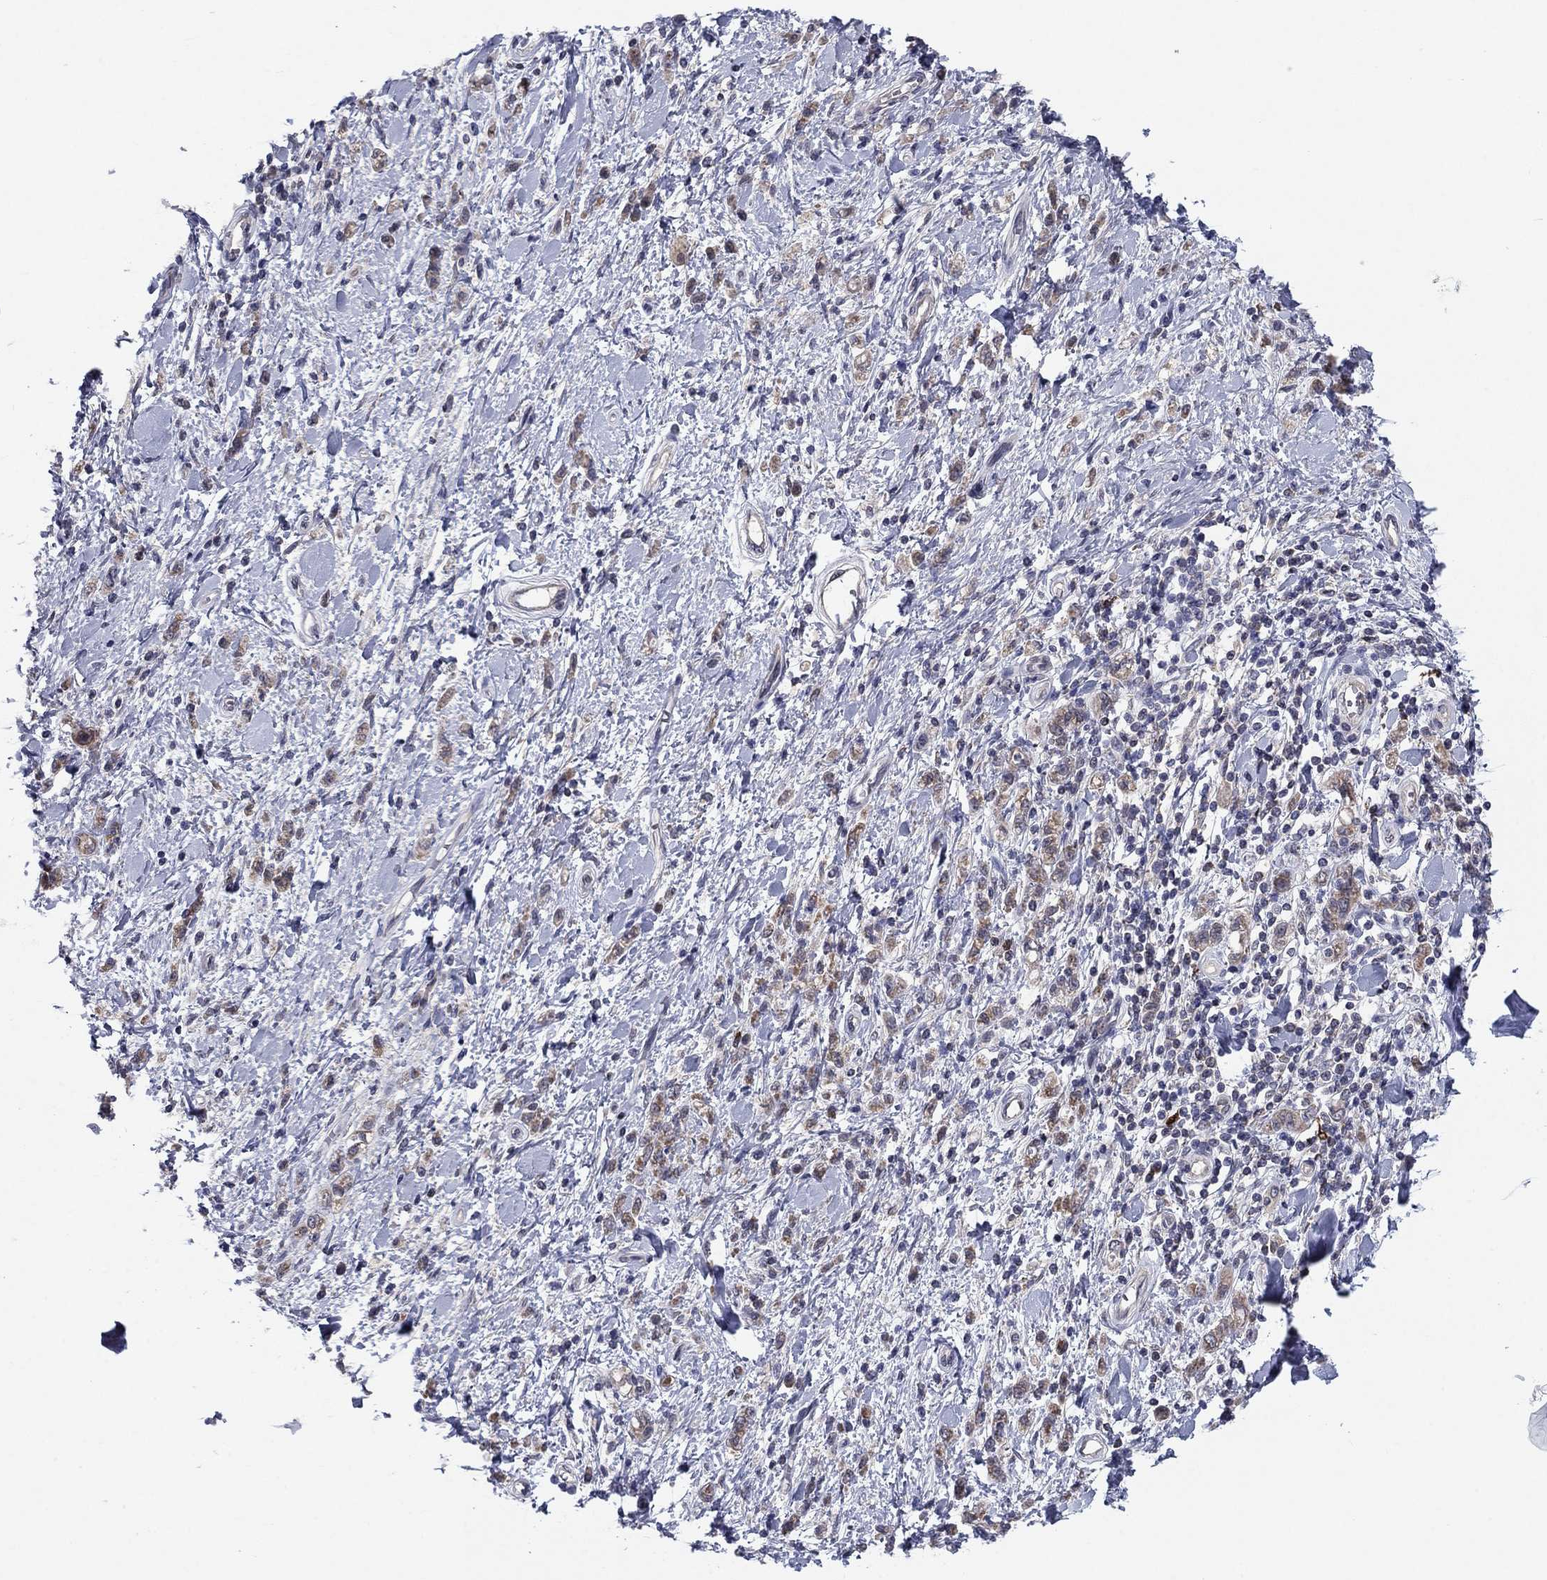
{"staining": {"intensity": "moderate", "quantity": "25%-75%", "location": "cytoplasmic/membranous"}, "tissue": "stomach cancer", "cell_type": "Tumor cells", "image_type": "cancer", "snomed": [{"axis": "morphology", "description": "Adenocarcinoma, NOS"}, {"axis": "topography", "description": "Stomach"}], "caption": "Immunohistochemical staining of human stomach cancer (adenocarcinoma) displays moderate cytoplasmic/membranous protein expression in about 25%-75% of tumor cells. The protein is stained brown, and the nuclei are stained in blue (DAB IHC with brightfield microscopy, high magnification).", "gene": "GRHPR", "patient": {"sex": "male", "age": 77}}